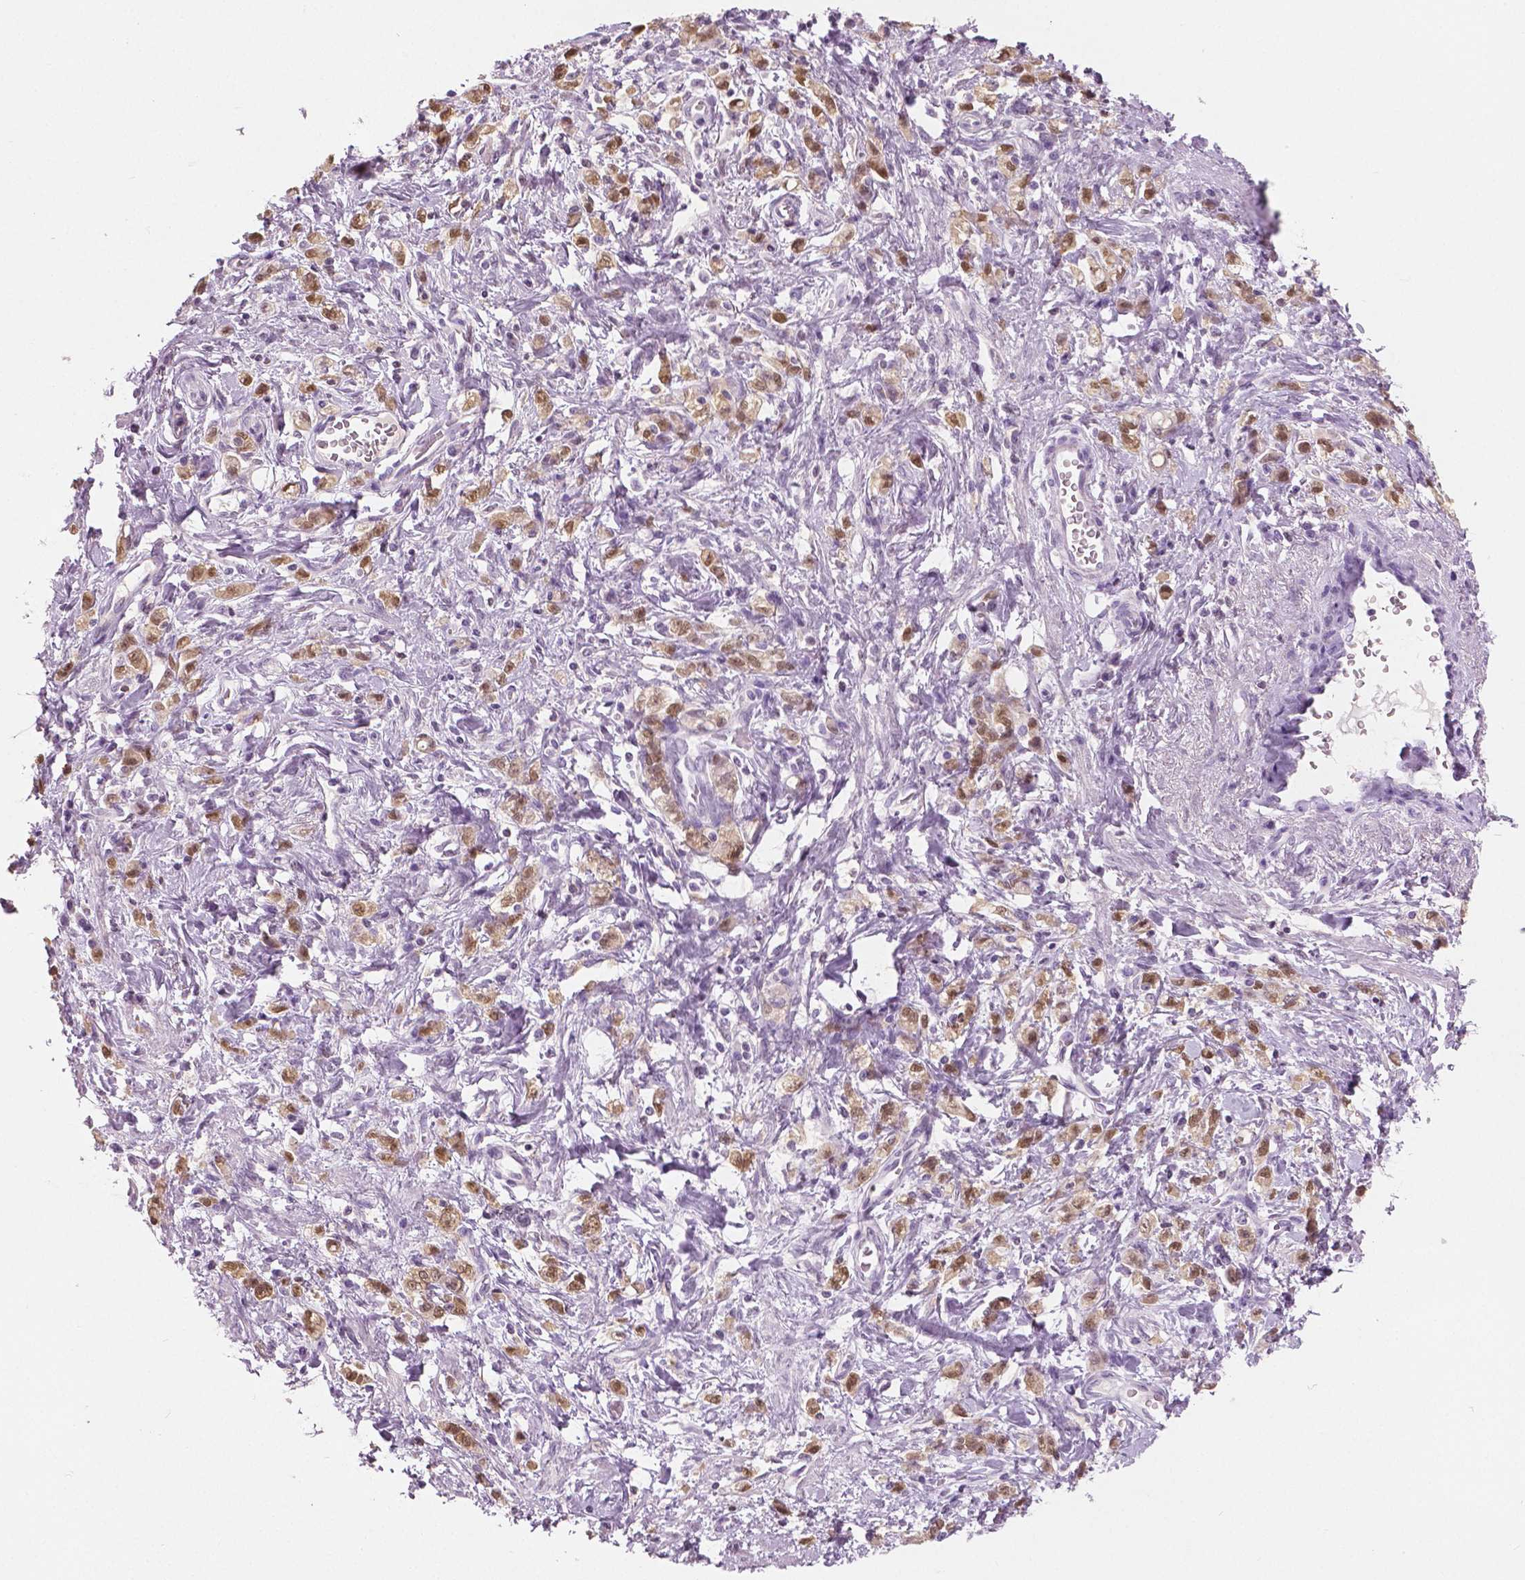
{"staining": {"intensity": "moderate", "quantity": ">75%", "location": "cytoplasmic/membranous,nuclear"}, "tissue": "stomach cancer", "cell_type": "Tumor cells", "image_type": "cancer", "snomed": [{"axis": "morphology", "description": "Adenocarcinoma, NOS"}, {"axis": "topography", "description": "Stomach"}], "caption": "Immunohistochemistry (IHC) of human stomach adenocarcinoma reveals medium levels of moderate cytoplasmic/membranous and nuclear positivity in about >75% of tumor cells.", "gene": "GALM", "patient": {"sex": "male", "age": 77}}